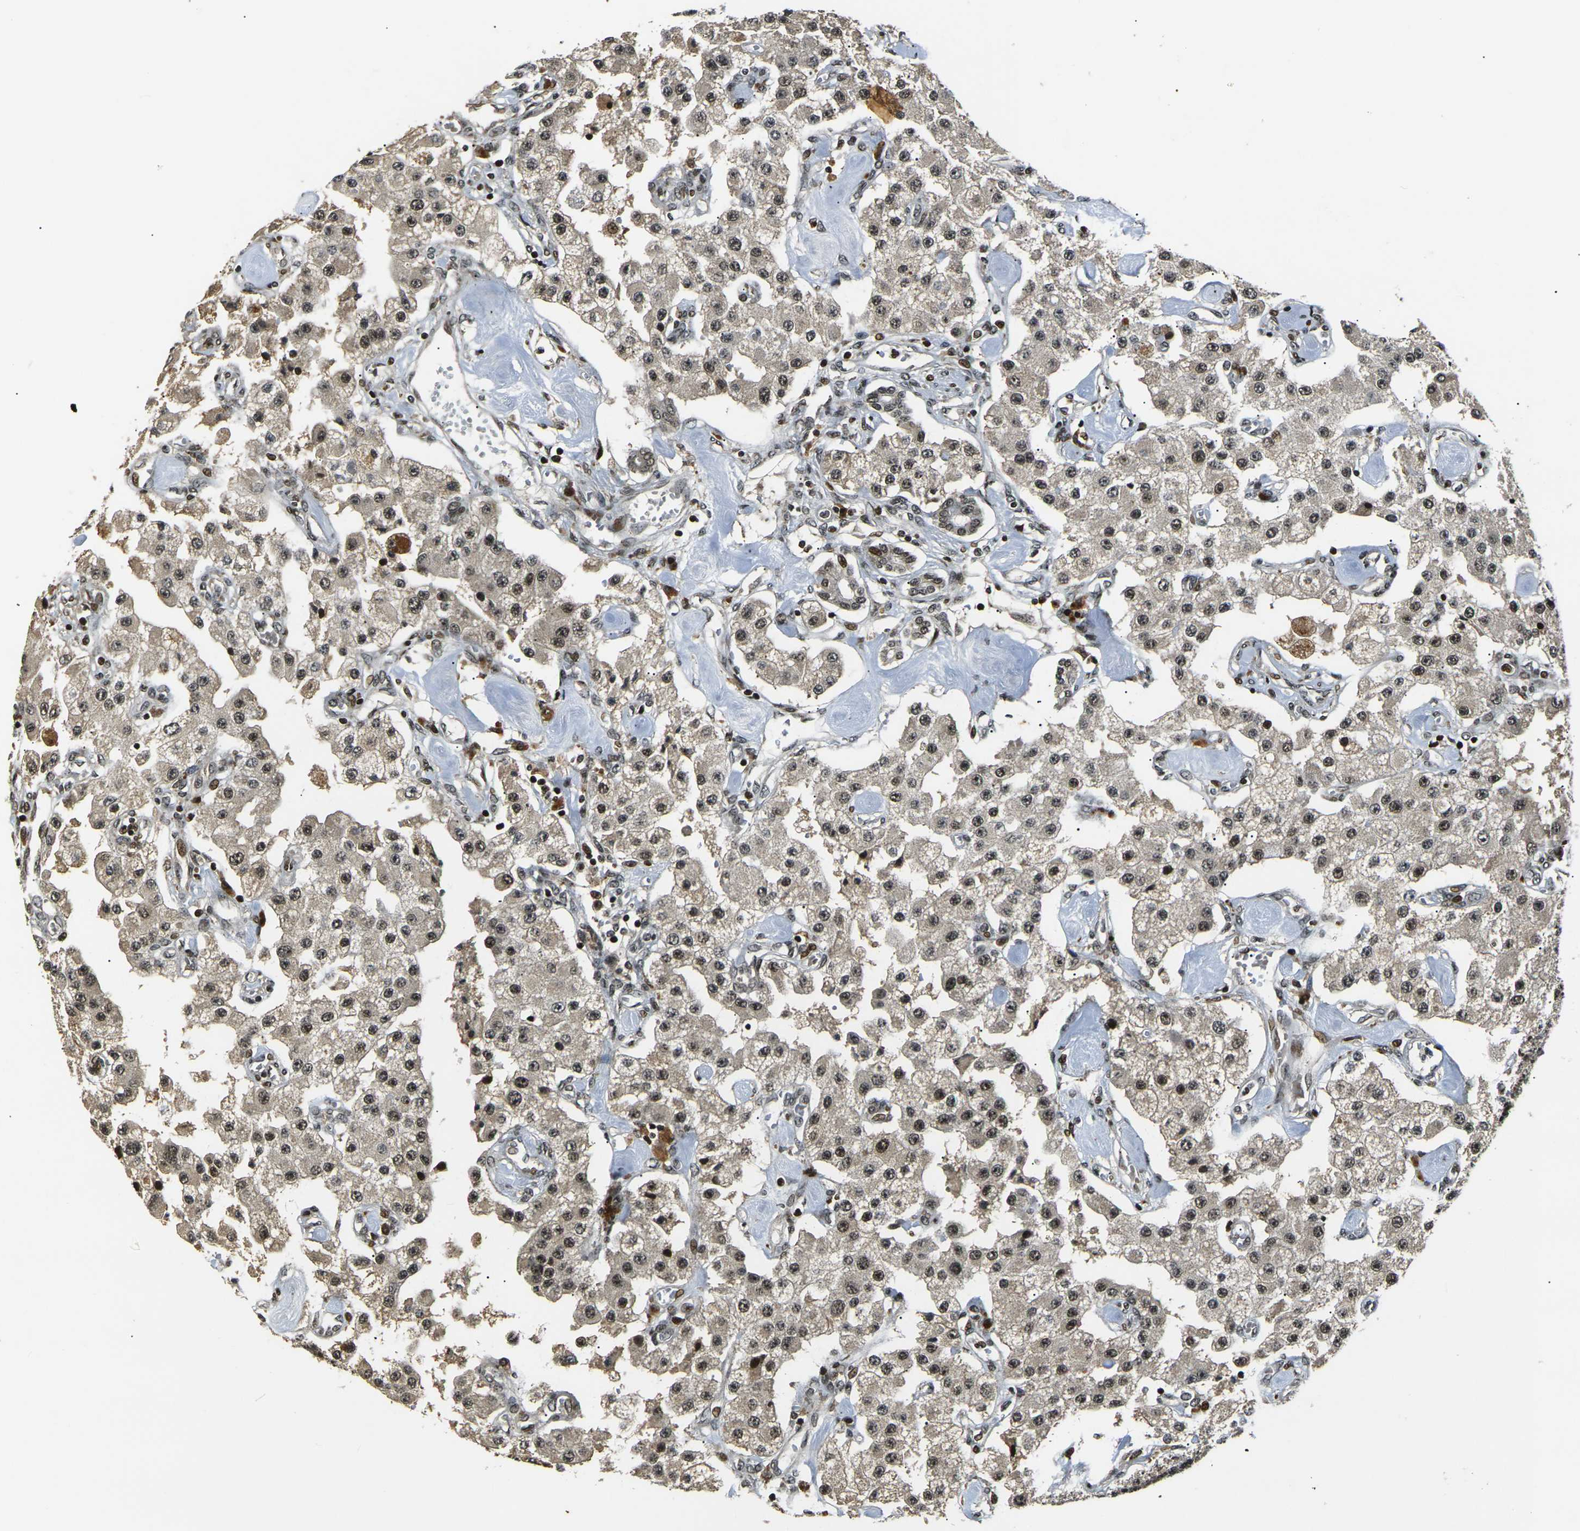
{"staining": {"intensity": "moderate", "quantity": ">75%", "location": "cytoplasmic/membranous,nuclear"}, "tissue": "carcinoid", "cell_type": "Tumor cells", "image_type": "cancer", "snomed": [{"axis": "morphology", "description": "Carcinoid, malignant, NOS"}, {"axis": "topography", "description": "Pancreas"}], "caption": "There is medium levels of moderate cytoplasmic/membranous and nuclear staining in tumor cells of carcinoid, as demonstrated by immunohistochemical staining (brown color).", "gene": "ACTL6A", "patient": {"sex": "male", "age": 41}}